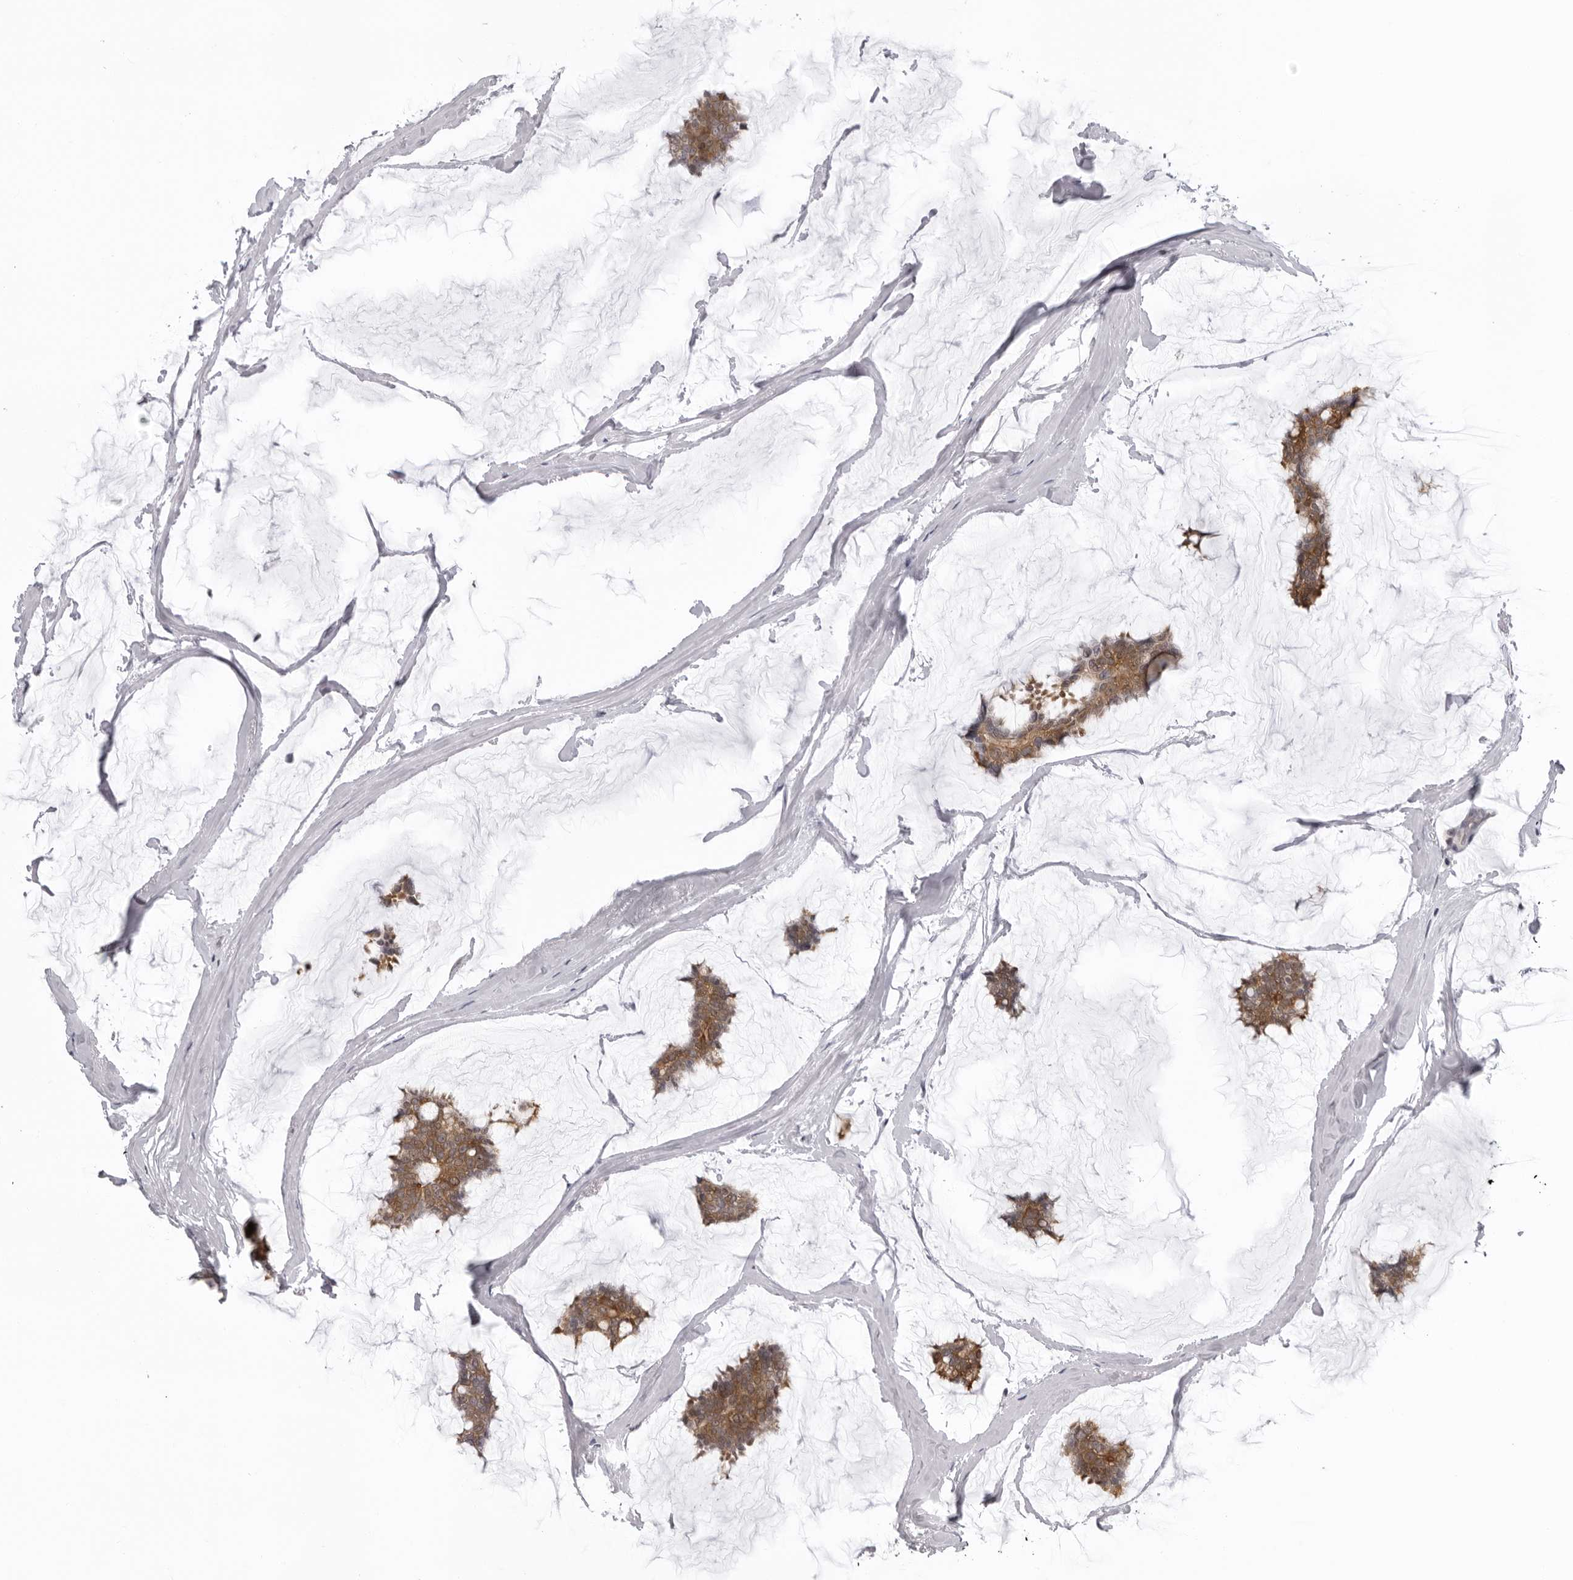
{"staining": {"intensity": "moderate", "quantity": ">75%", "location": "cytoplasmic/membranous"}, "tissue": "breast cancer", "cell_type": "Tumor cells", "image_type": "cancer", "snomed": [{"axis": "morphology", "description": "Duct carcinoma"}, {"axis": "topography", "description": "Breast"}], "caption": "A brown stain labels moderate cytoplasmic/membranous positivity of a protein in human breast cancer (invasive ductal carcinoma) tumor cells.", "gene": "MRPS15", "patient": {"sex": "female", "age": 93}}